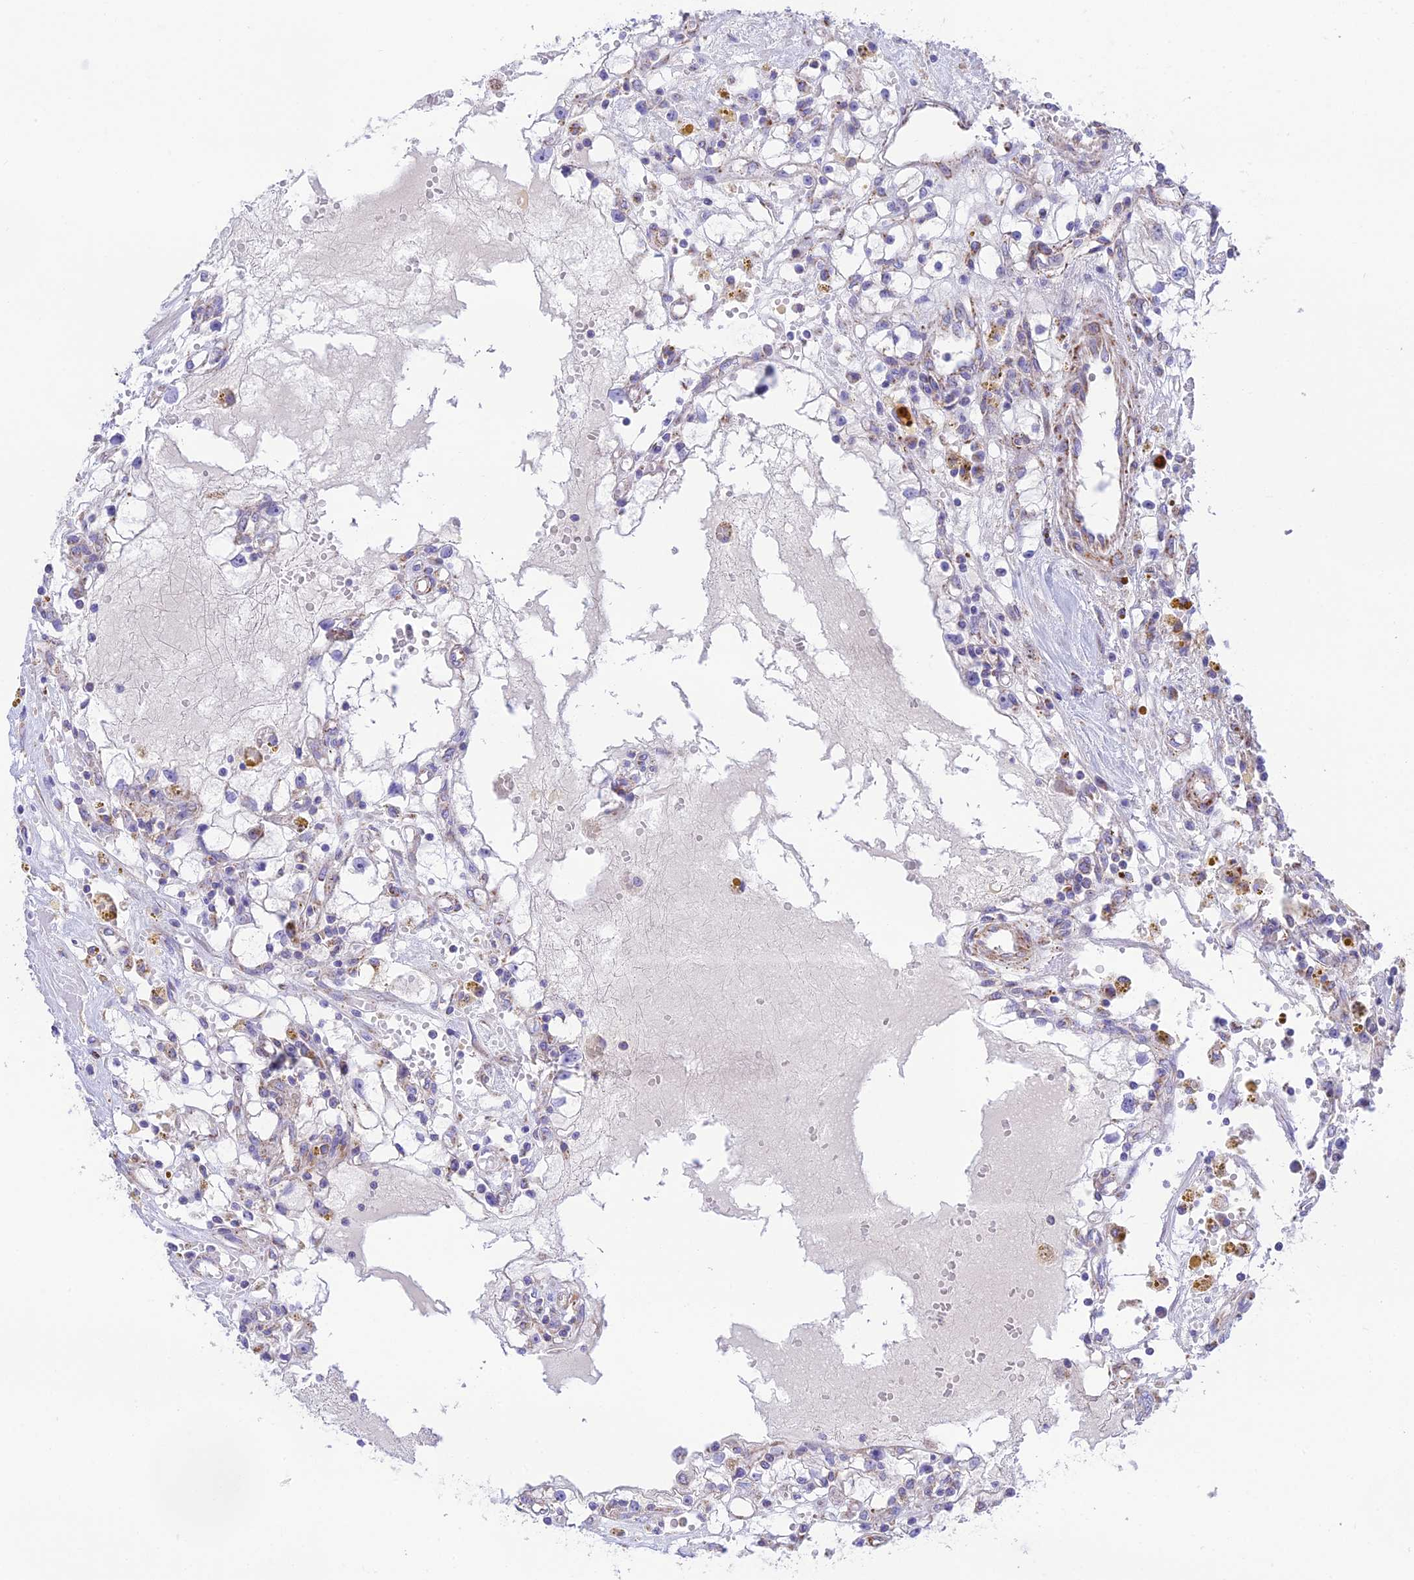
{"staining": {"intensity": "negative", "quantity": "none", "location": "none"}, "tissue": "renal cancer", "cell_type": "Tumor cells", "image_type": "cancer", "snomed": [{"axis": "morphology", "description": "Adenocarcinoma, NOS"}, {"axis": "topography", "description": "Kidney"}], "caption": "The histopathology image displays no staining of tumor cells in adenocarcinoma (renal).", "gene": "HSDL2", "patient": {"sex": "male", "age": 56}}